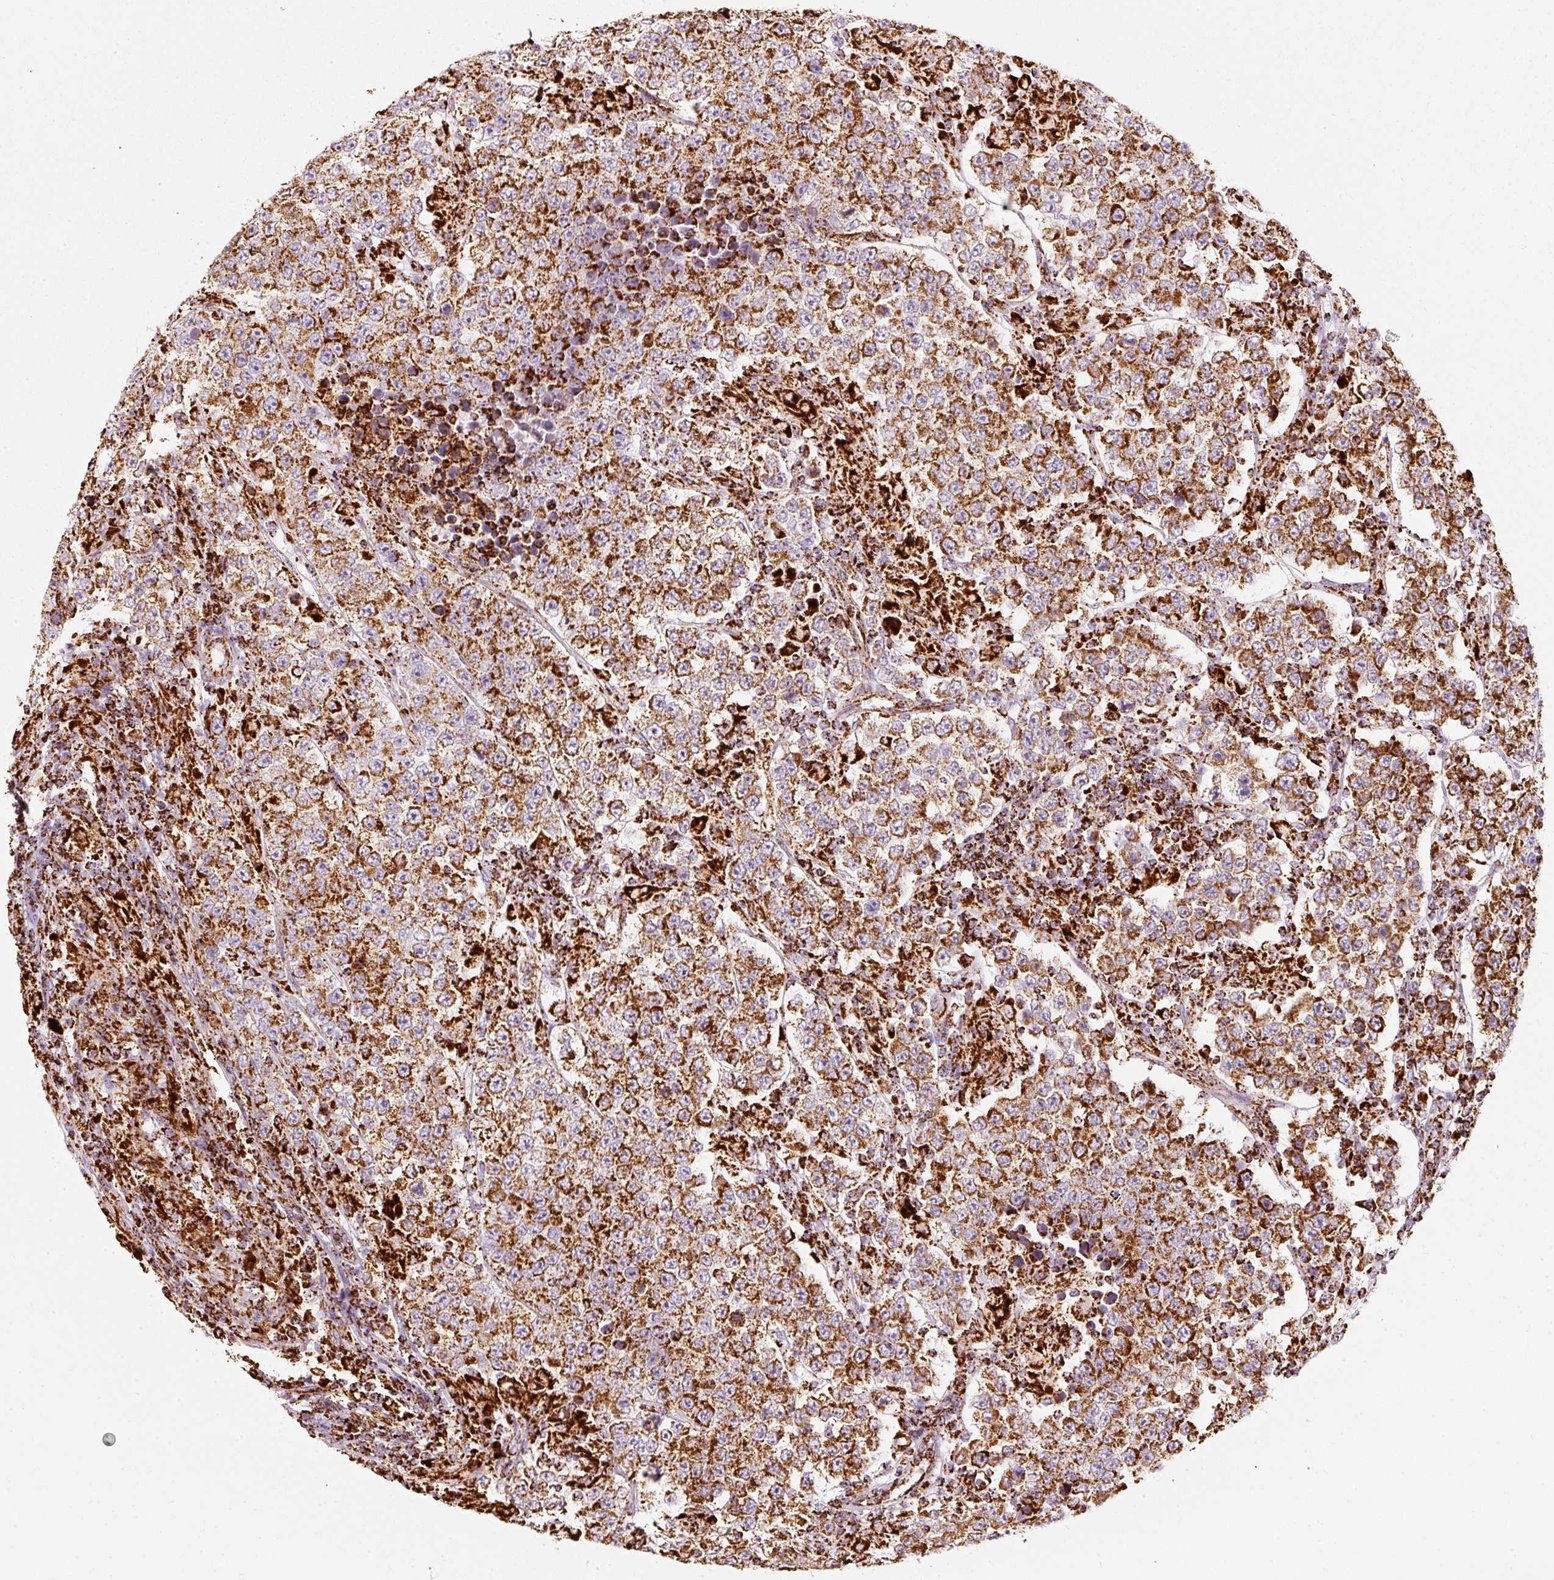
{"staining": {"intensity": "strong", "quantity": ">75%", "location": "cytoplasmic/membranous"}, "tissue": "testis cancer", "cell_type": "Tumor cells", "image_type": "cancer", "snomed": [{"axis": "morphology", "description": "Normal tissue, NOS"}, {"axis": "morphology", "description": "Urothelial carcinoma, High grade"}, {"axis": "morphology", "description": "Seminoma, NOS"}, {"axis": "morphology", "description": "Carcinoma, Embryonal, NOS"}, {"axis": "topography", "description": "Urinary bladder"}, {"axis": "topography", "description": "Testis"}], "caption": "High-power microscopy captured an immunohistochemistry histopathology image of testis cancer (seminoma), revealing strong cytoplasmic/membranous expression in about >75% of tumor cells. The staining was performed using DAB to visualize the protein expression in brown, while the nuclei were stained in blue with hematoxylin (Magnification: 20x).", "gene": "MT-CO2", "patient": {"sex": "male", "age": 41}}